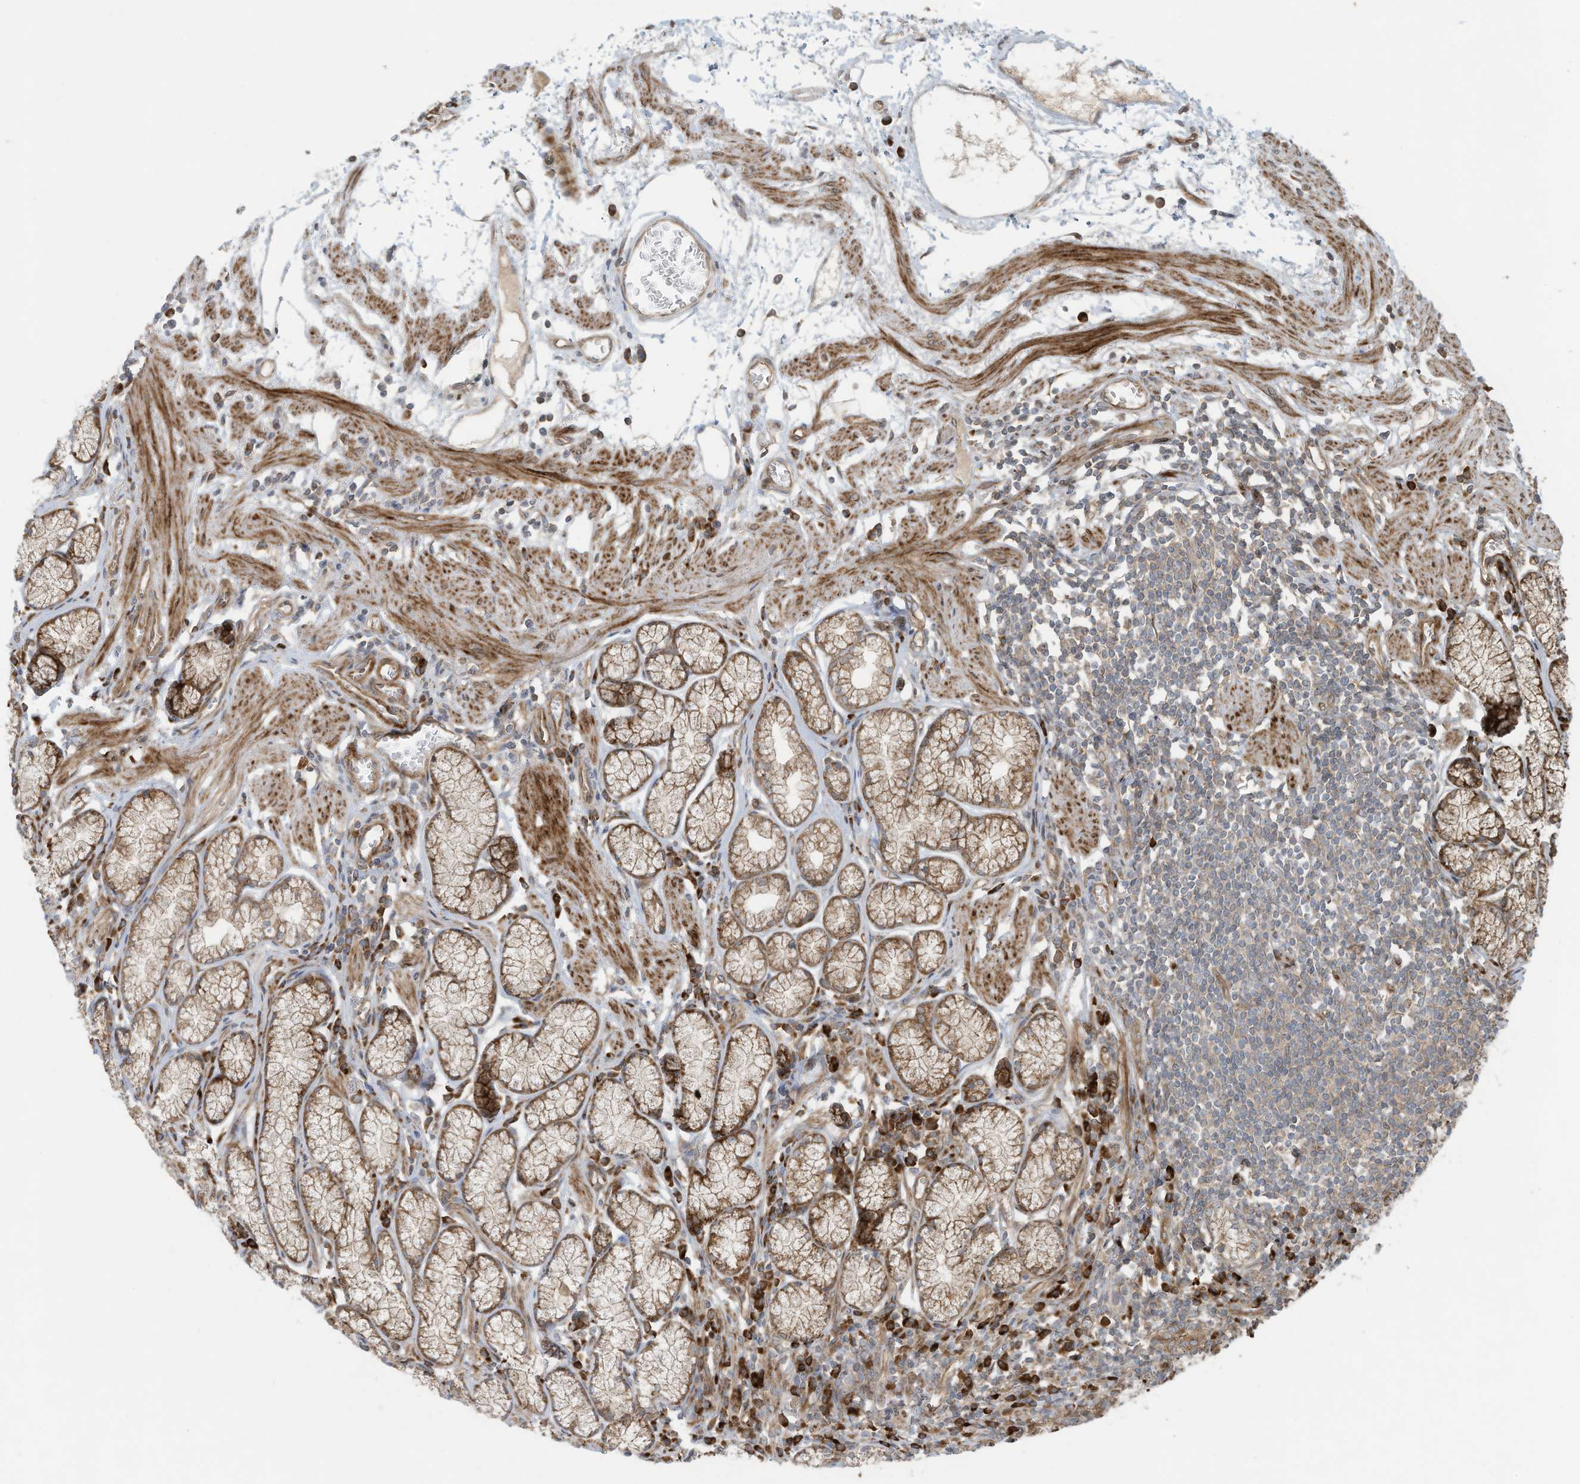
{"staining": {"intensity": "moderate", "quantity": ">75%", "location": "cytoplasmic/membranous"}, "tissue": "stomach", "cell_type": "Glandular cells", "image_type": "normal", "snomed": [{"axis": "morphology", "description": "Normal tissue, NOS"}, {"axis": "topography", "description": "Stomach"}], "caption": "Stomach stained with DAB IHC exhibits medium levels of moderate cytoplasmic/membranous staining in about >75% of glandular cells. (Stains: DAB in brown, nuclei in blue, Microscopy: brightfield microscopy at high magnification).", "gene": "DDIT4", "patient": {"sex": "male", "age": 55}}